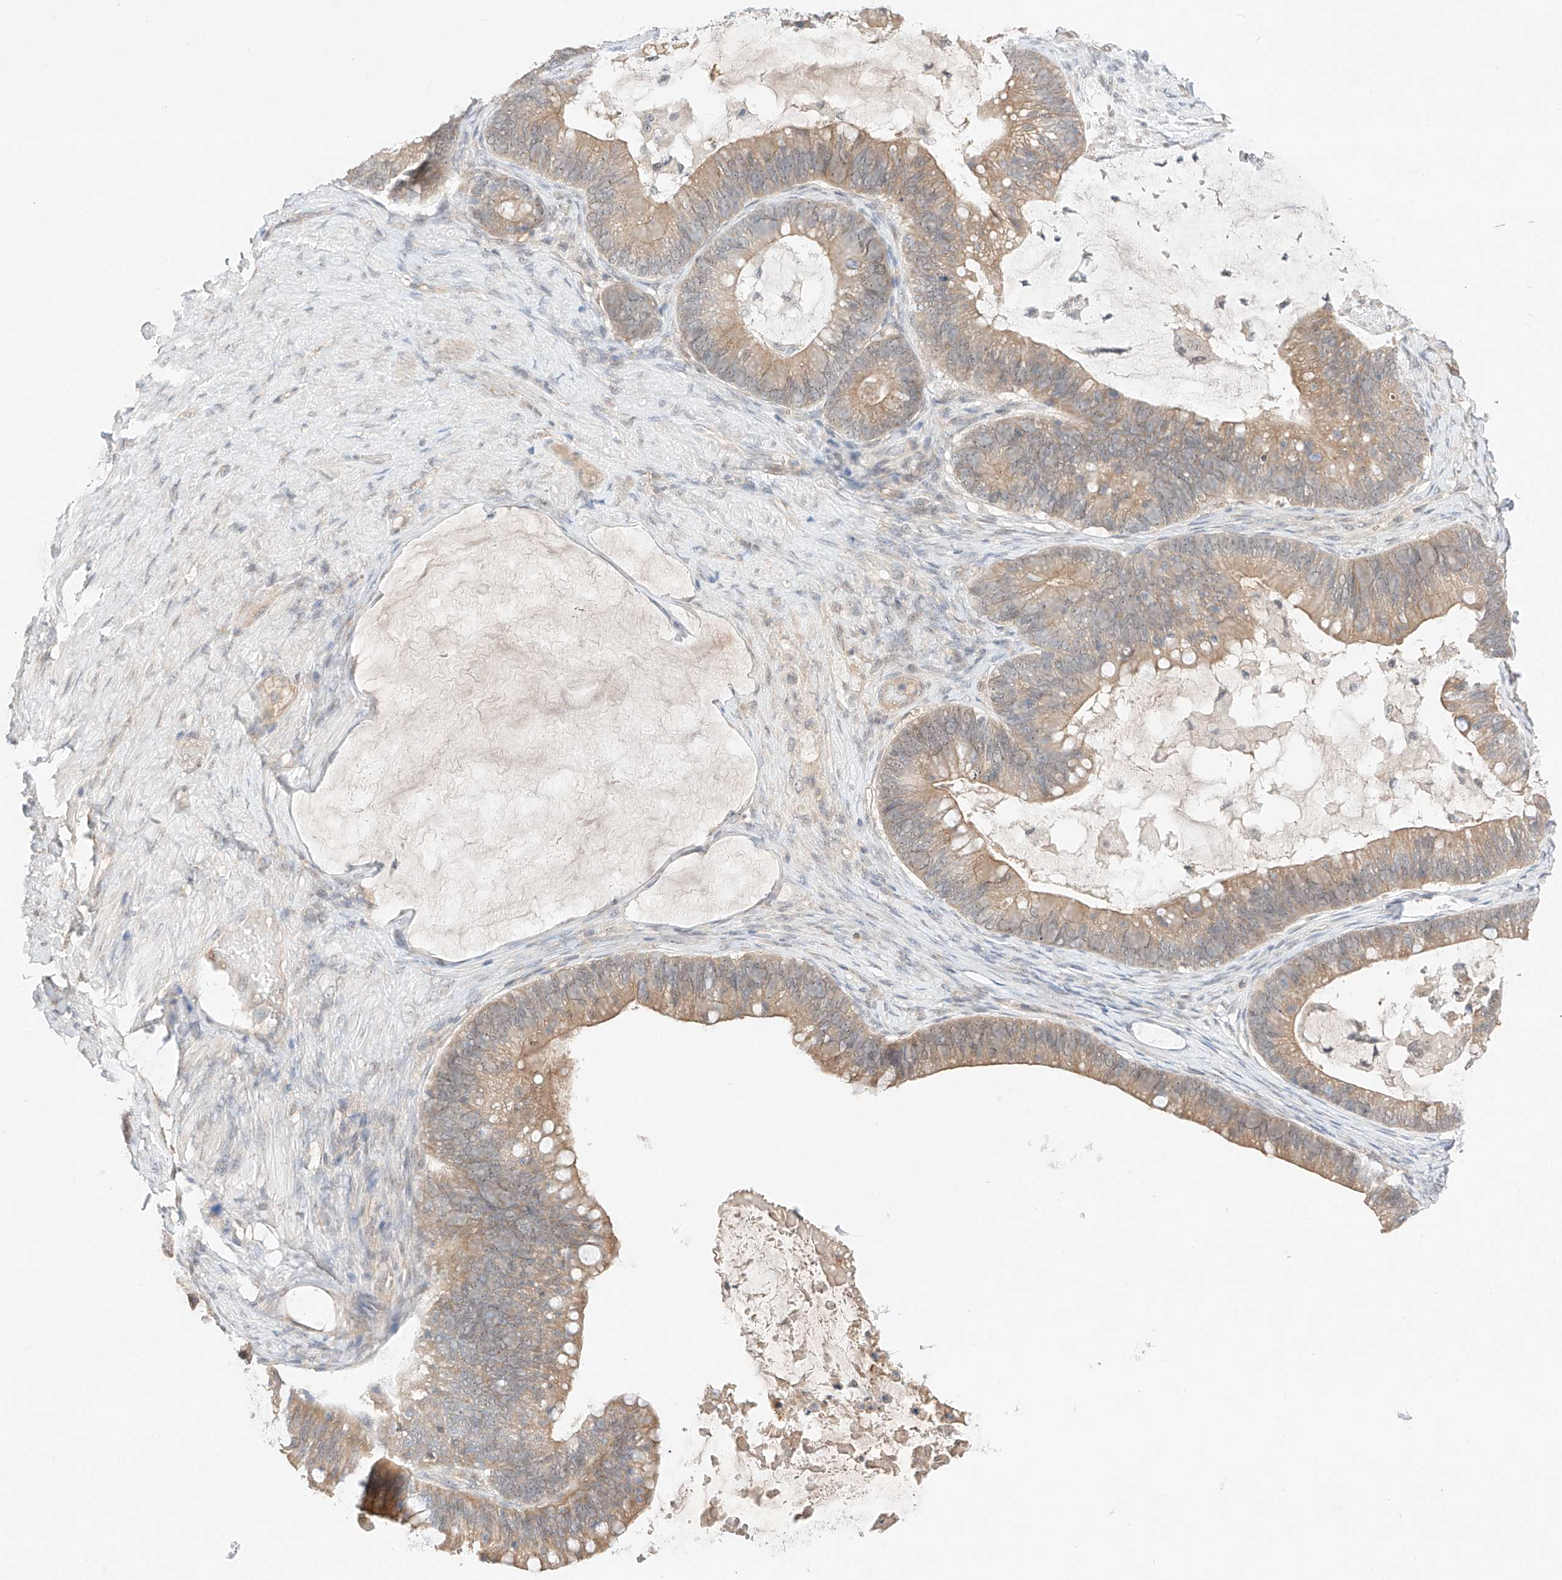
{"staining": {"intensity": "moderate", "quantity": ">75%", "location": "cytoplasmic/membranous"}, "tissue": "ovarian cancer", "cell_type": "Tumor cells", "image_type": "cancer", "snomed": [{"axis": "morphology", "description": "Cystadenocarcinoma, mucinous, NOS"}, {"axis": "topography", "description": "Ovary"}], "caption": "Protein staining by IHC displays moderate cytoplasmic/membranous staining in approximately >75% of tumor cells in ovarian cancer (mucinous cystadenocarcinoma).", "gene": "IL22RA2", "patient": {"sex": "female", "age": 61}}